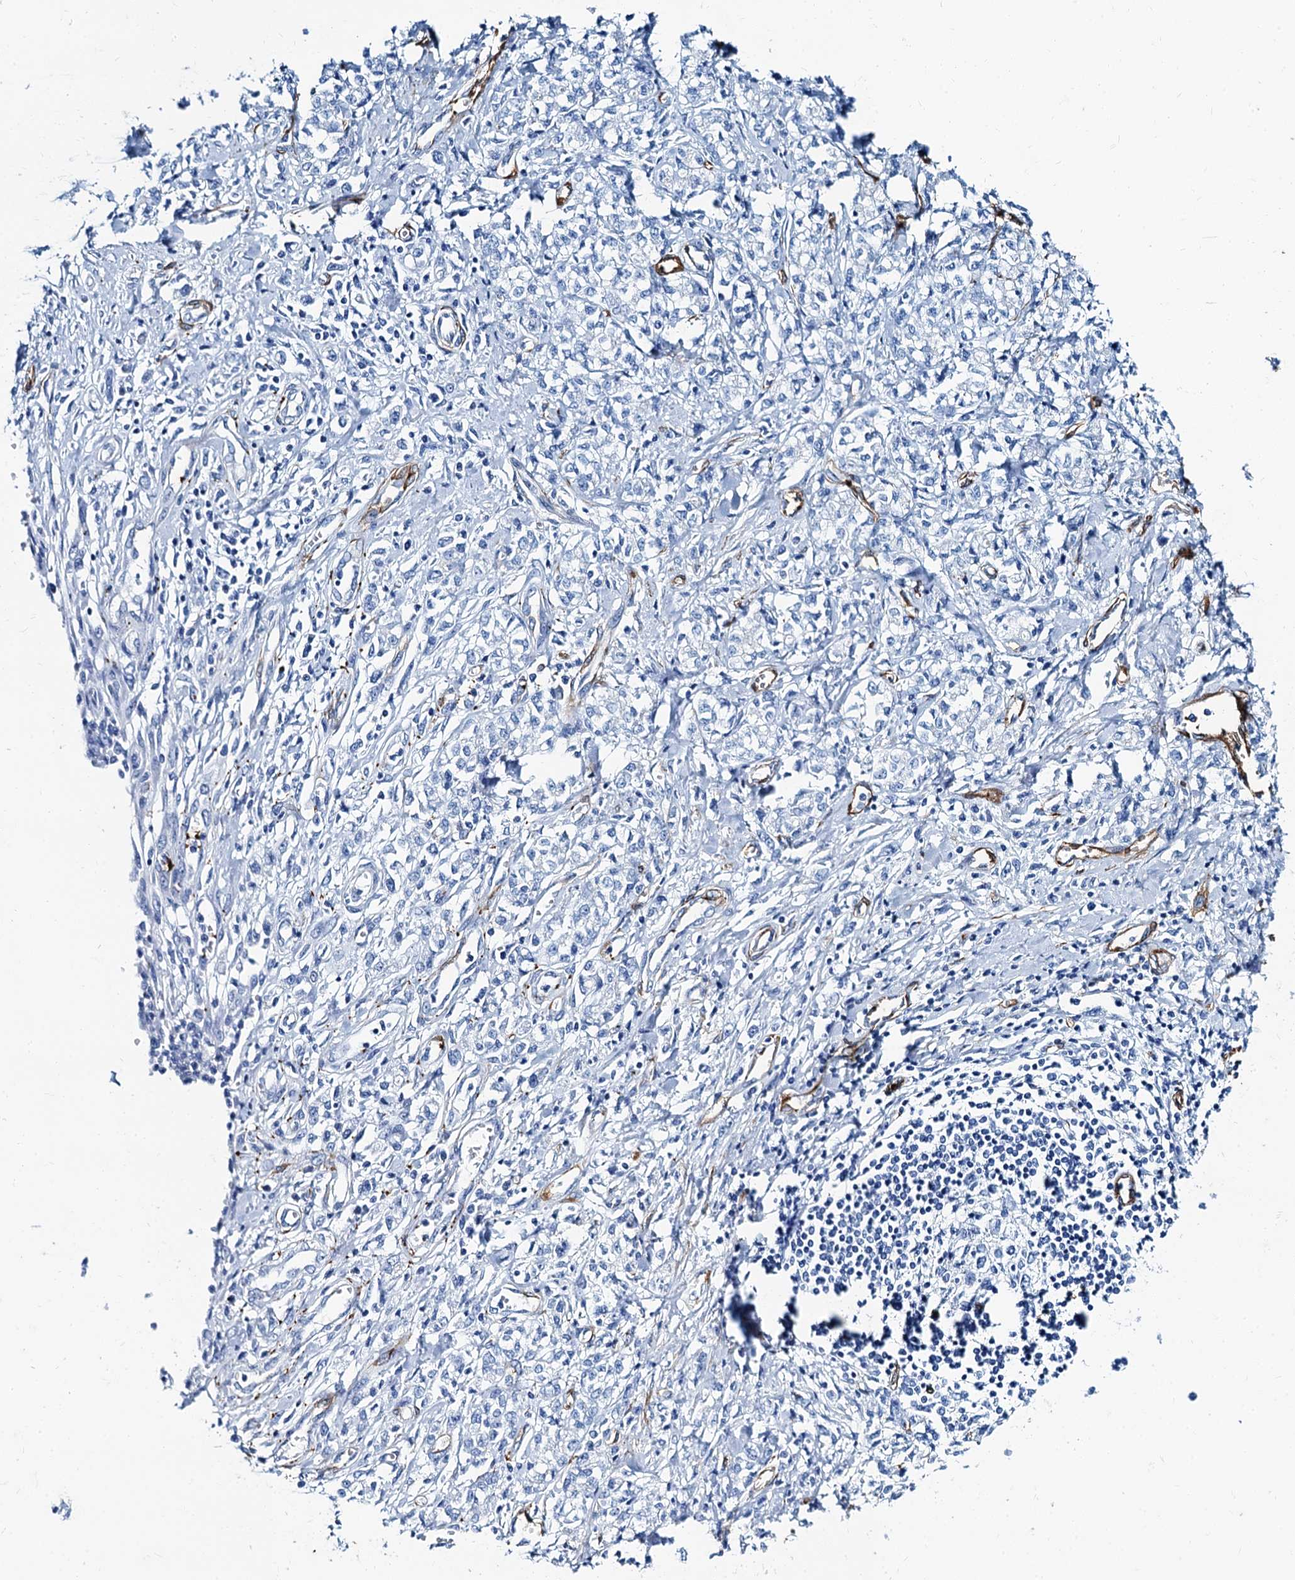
{"staining": {"intensity": "negative", "quantity": "none", "location": "none"}, "tissue": "stomach cancer", "cell_type": "Tumor cells", "image_type": "cancer", "snomed": [{"axis": "morphology", "description": "Adenocarcinoma, NOS"}, {"axis": "topography", "description": "Stomach"}], "caption": "Immunohistochemical staining of human adenocarcinoma (stomach) demonstrates no significant positivity in tumor cells.", "gene": "CAVIN2", "patient": {"sex": "female", "age": 76}}